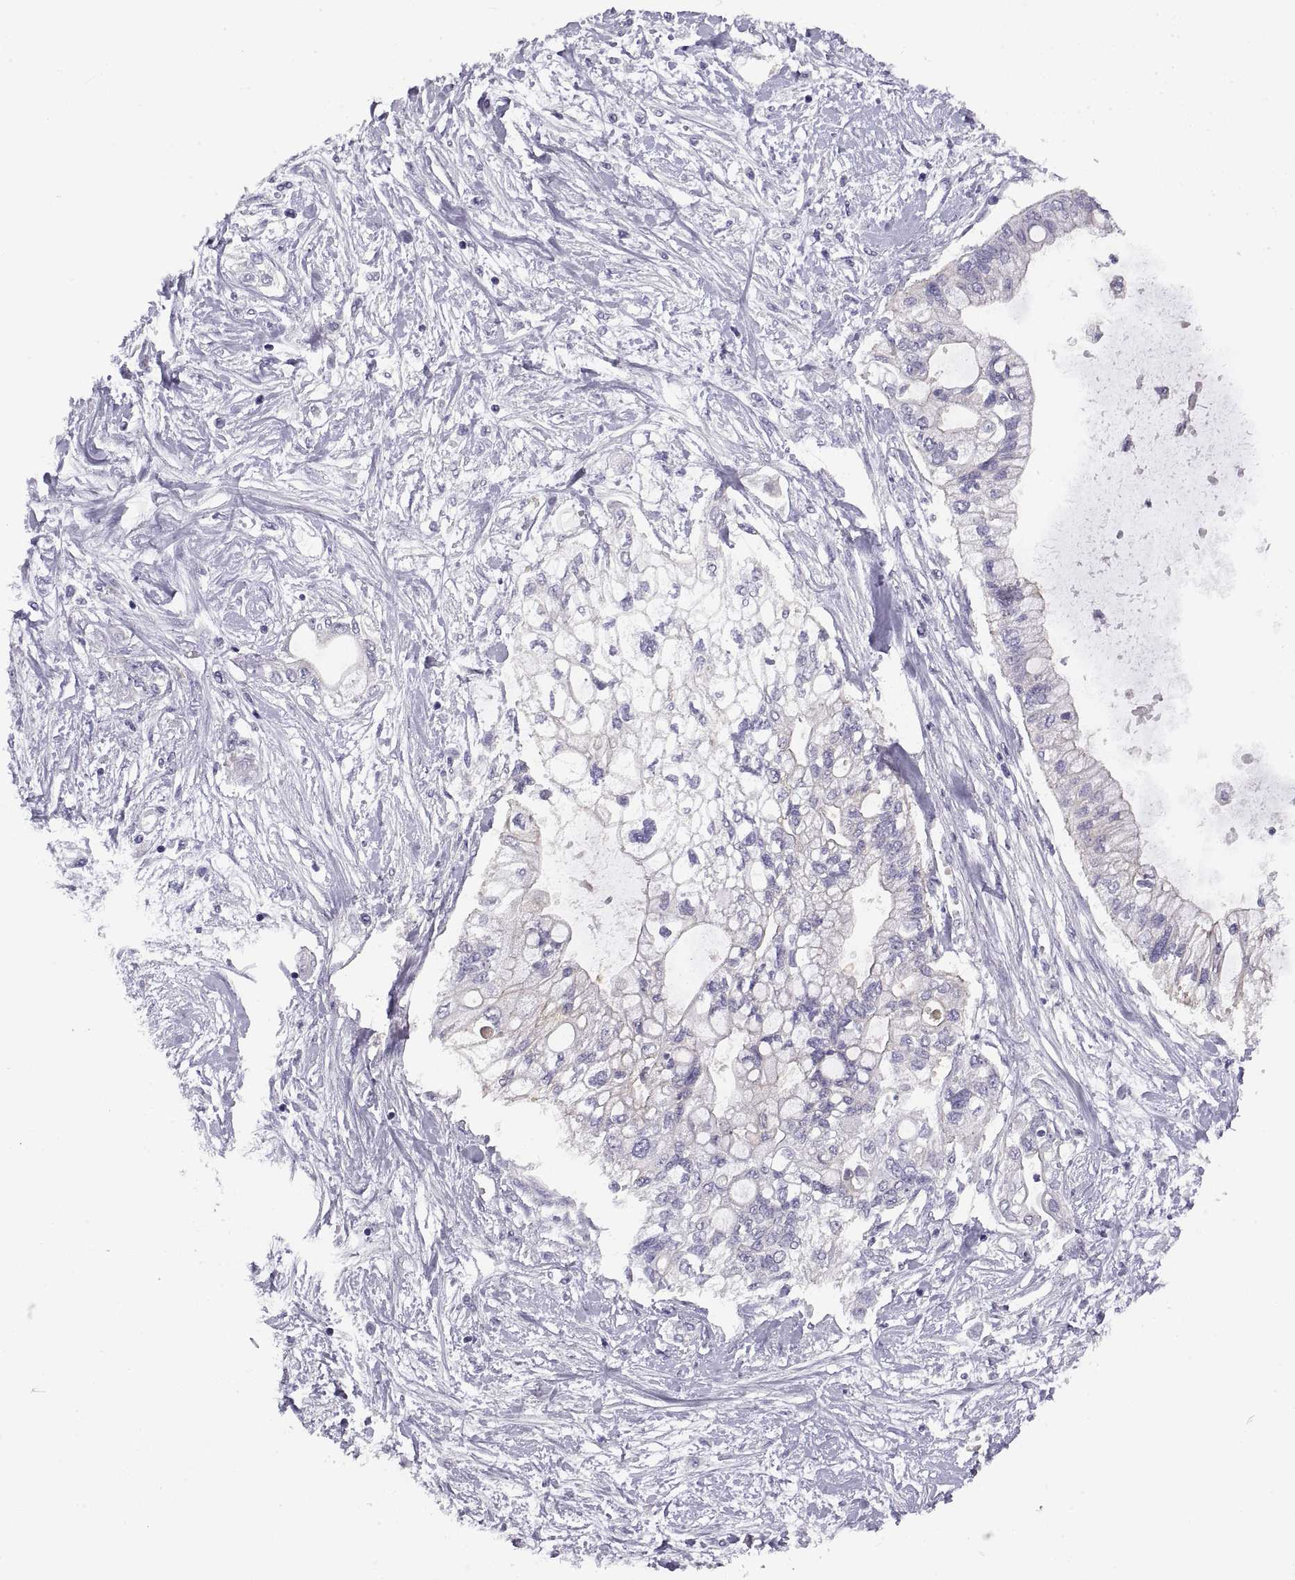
{"staining": {"intensity": "negative", "quantity": "none", "location": "none"}, "tissue": "pancreatic cancer", "cell_type": "Tumor cells", "image_type": "cancer", "snomed": [{"axis": "morphology", "description": "Adenocarcinoma, NOS"}, {"axis": "topography", "description": "Pancreas"}], "caption": "Immunohistochemistry (IHC) of human adenocarcinoma (pancreatic) reveals no expression in tumor cells.", "gene": "CRYBB3", "patient": {"sex": "female", "age": 77}}